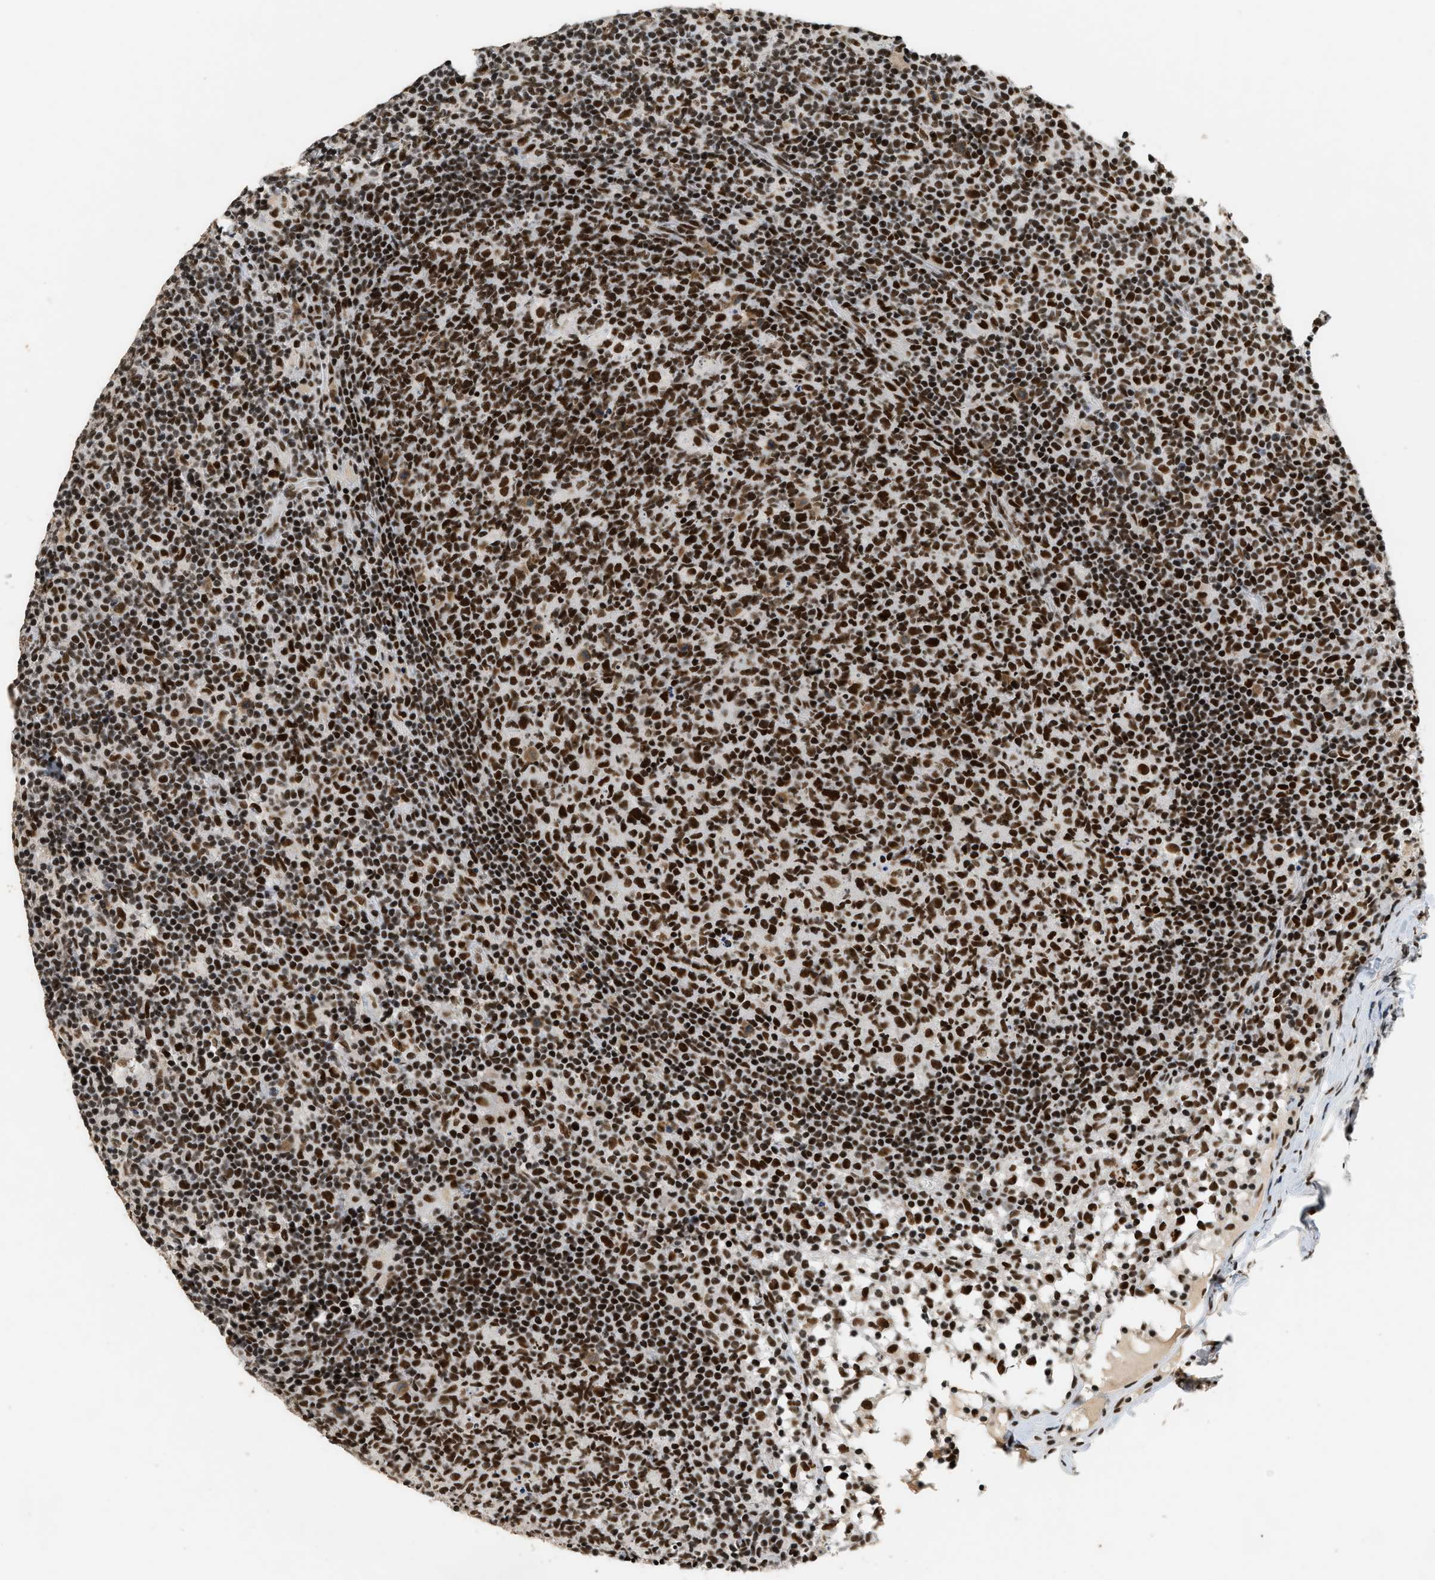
{"staining": {"intensity": "strong", "quantity": ">75%", "location": "nuclear"}, "tissue": "lymph node", "cell_type": "Germinal center cells", "image_type": "normal", "snomed": [{"axis": "morphology", "description": "Normal tissue, NOS"}, {"axis": "morphology", "description": "Inflammation, NOS"}, {"axis": "topography", "description": "Lymph node"}], "caption": "Protein expression analysis of normal lymph node exhibits strong nuclear positivity in approximately >75% of germinal center cells.", "gene": "SMARCB1", "patient": {"sex": "male", "age": 55}}